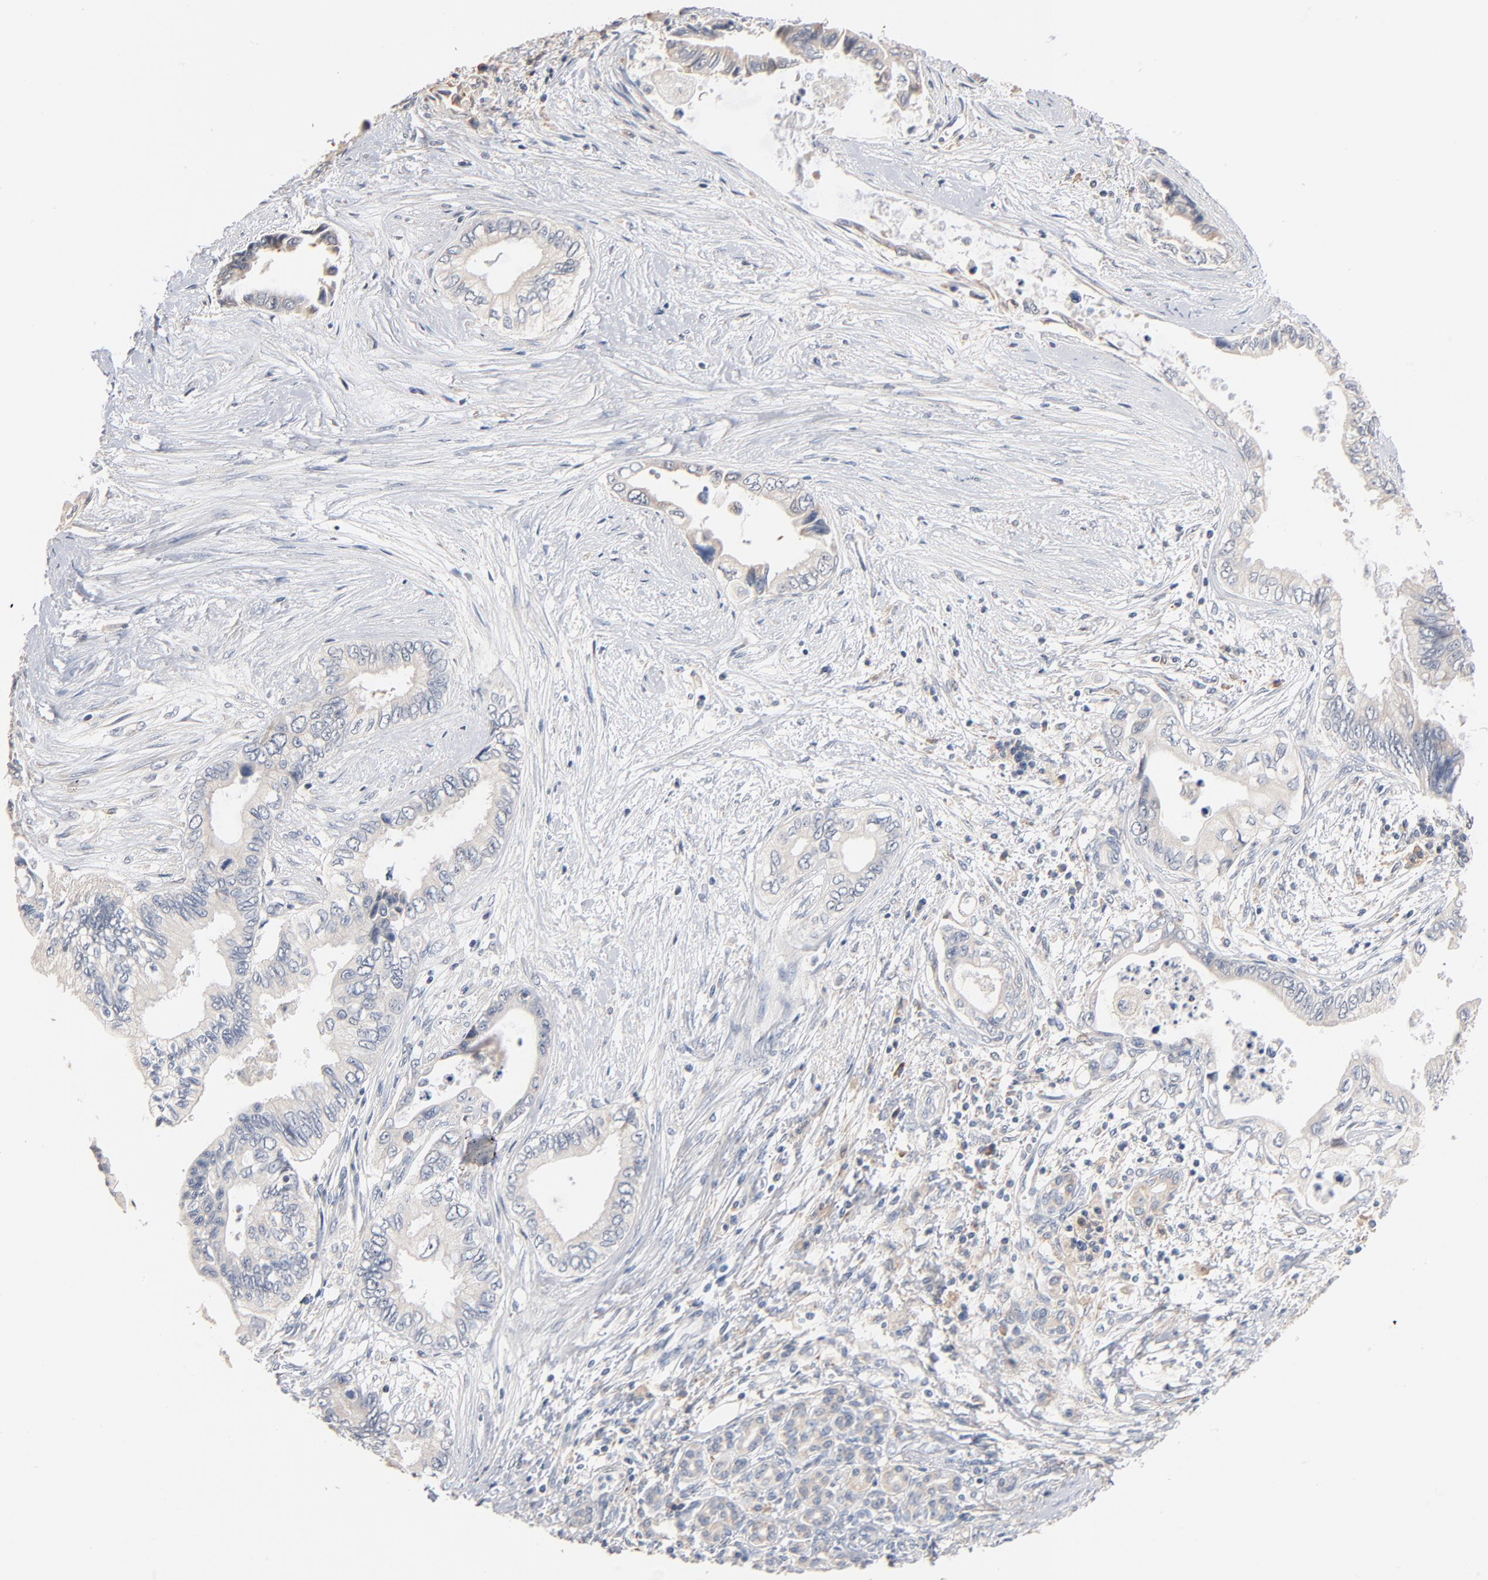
{"staining": {"intensity": "negative", "quantity": "none", "location": "none"}, "tissue": "pancreatic cancer", "cell_type": "Tumor cells", "image_type": "cancer", "snomed": [{"axis": "morphology", "description": "Adenocarcinoma, NOS"}, {"axis": "topography", "description": "Pancreas"}], "caption": "Tumor cells are negative for protein expression in human pancreatic cancer.", "gene": "ZDHHC8", "patient": {"sex": "female", "age": 66}}